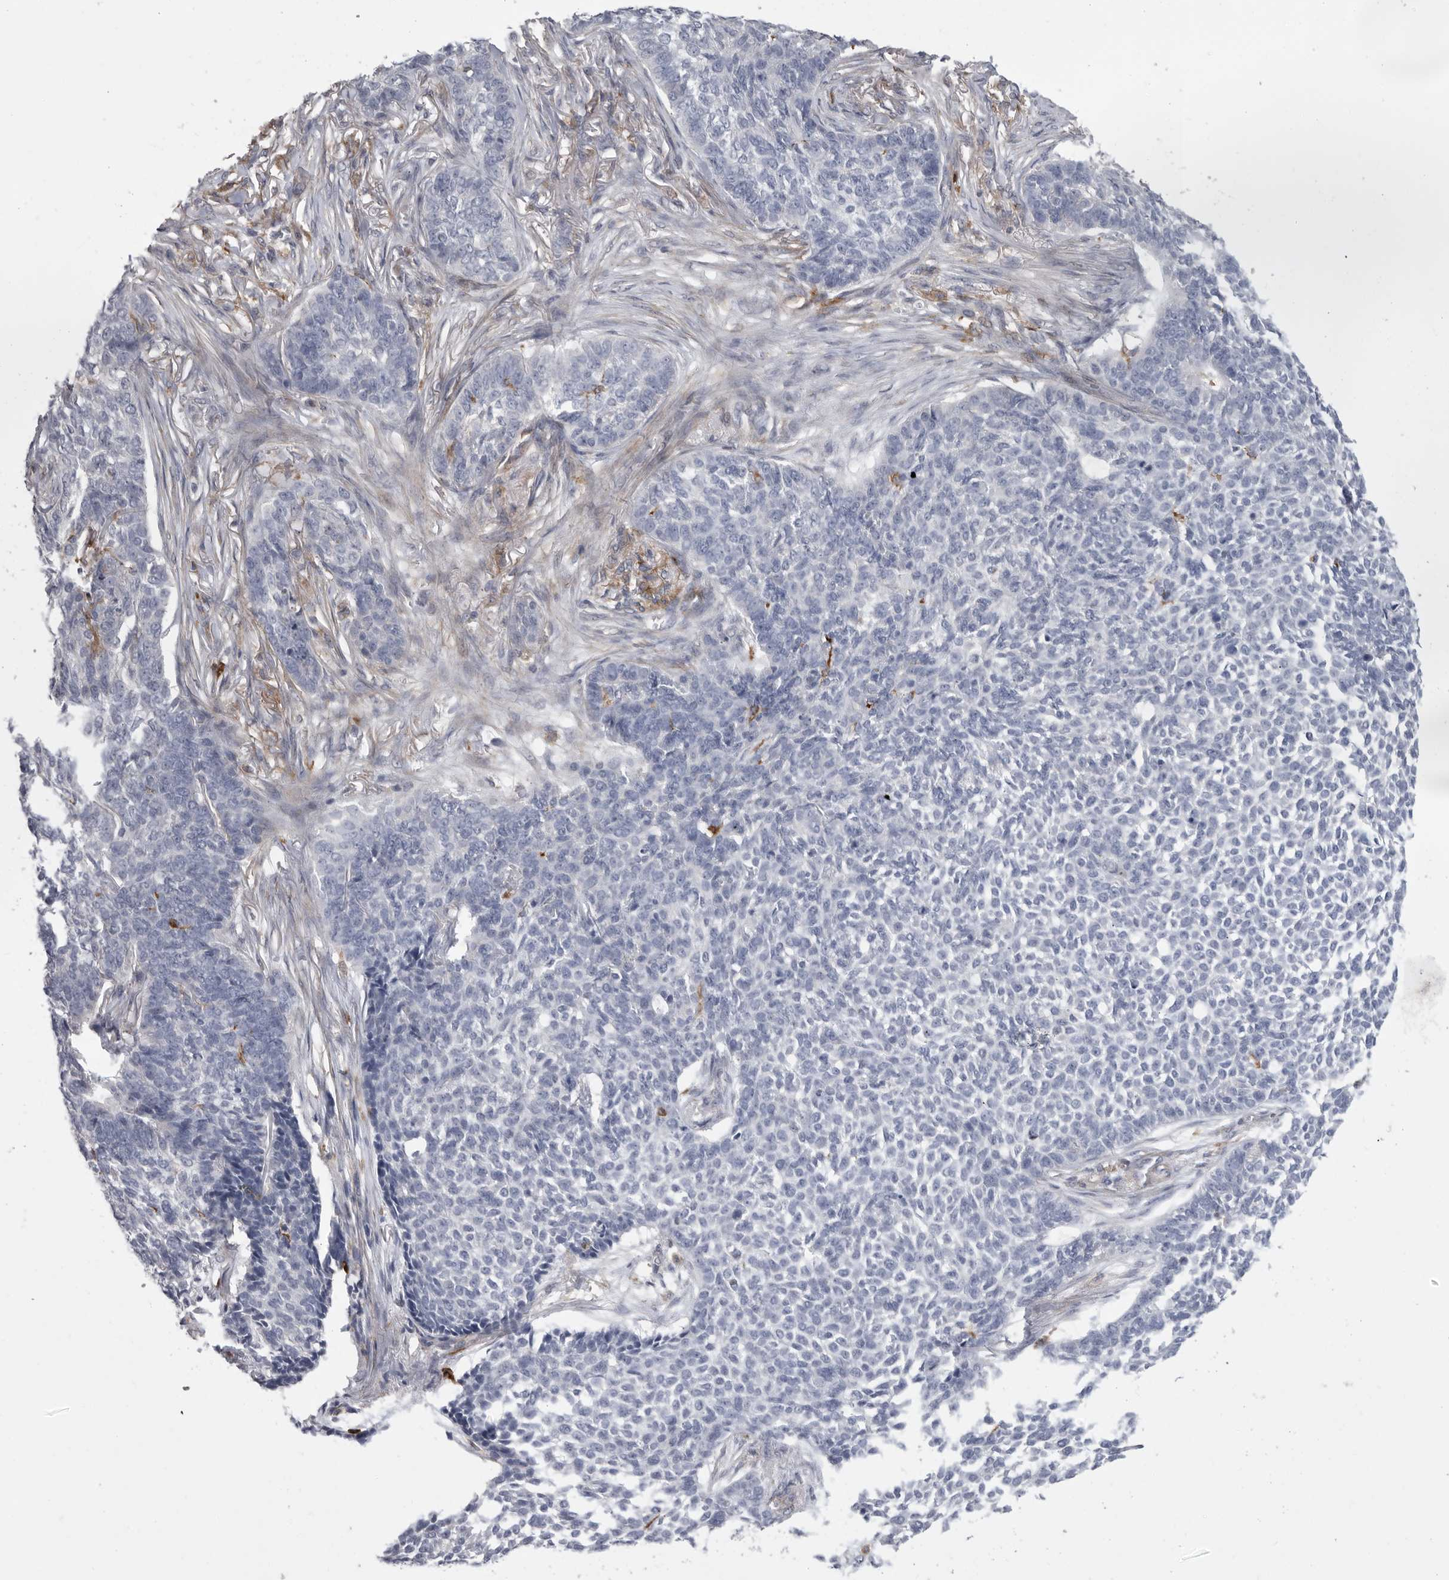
{"staining": {"intensity": "negative", "quantity": "none", "location": "none"}, "tissue": "skin cancer", "cell_type": "Tumor cells", "image_type": "cancer", "snomed": [{"axis": "morphology", "description": "Basal cell carcinoma"}, {"axis": "topography", "description": "Skin"}], "caption": "The micrograph reveals no staining of tumor cells in skin cancer. (Brightfield microscopy of DAB (3,3'-diaminobenzidine) immunohistochemistry at high magnification).", "gene": "SIGLEC10", "patient": {"sex": "male", "age": 85}}